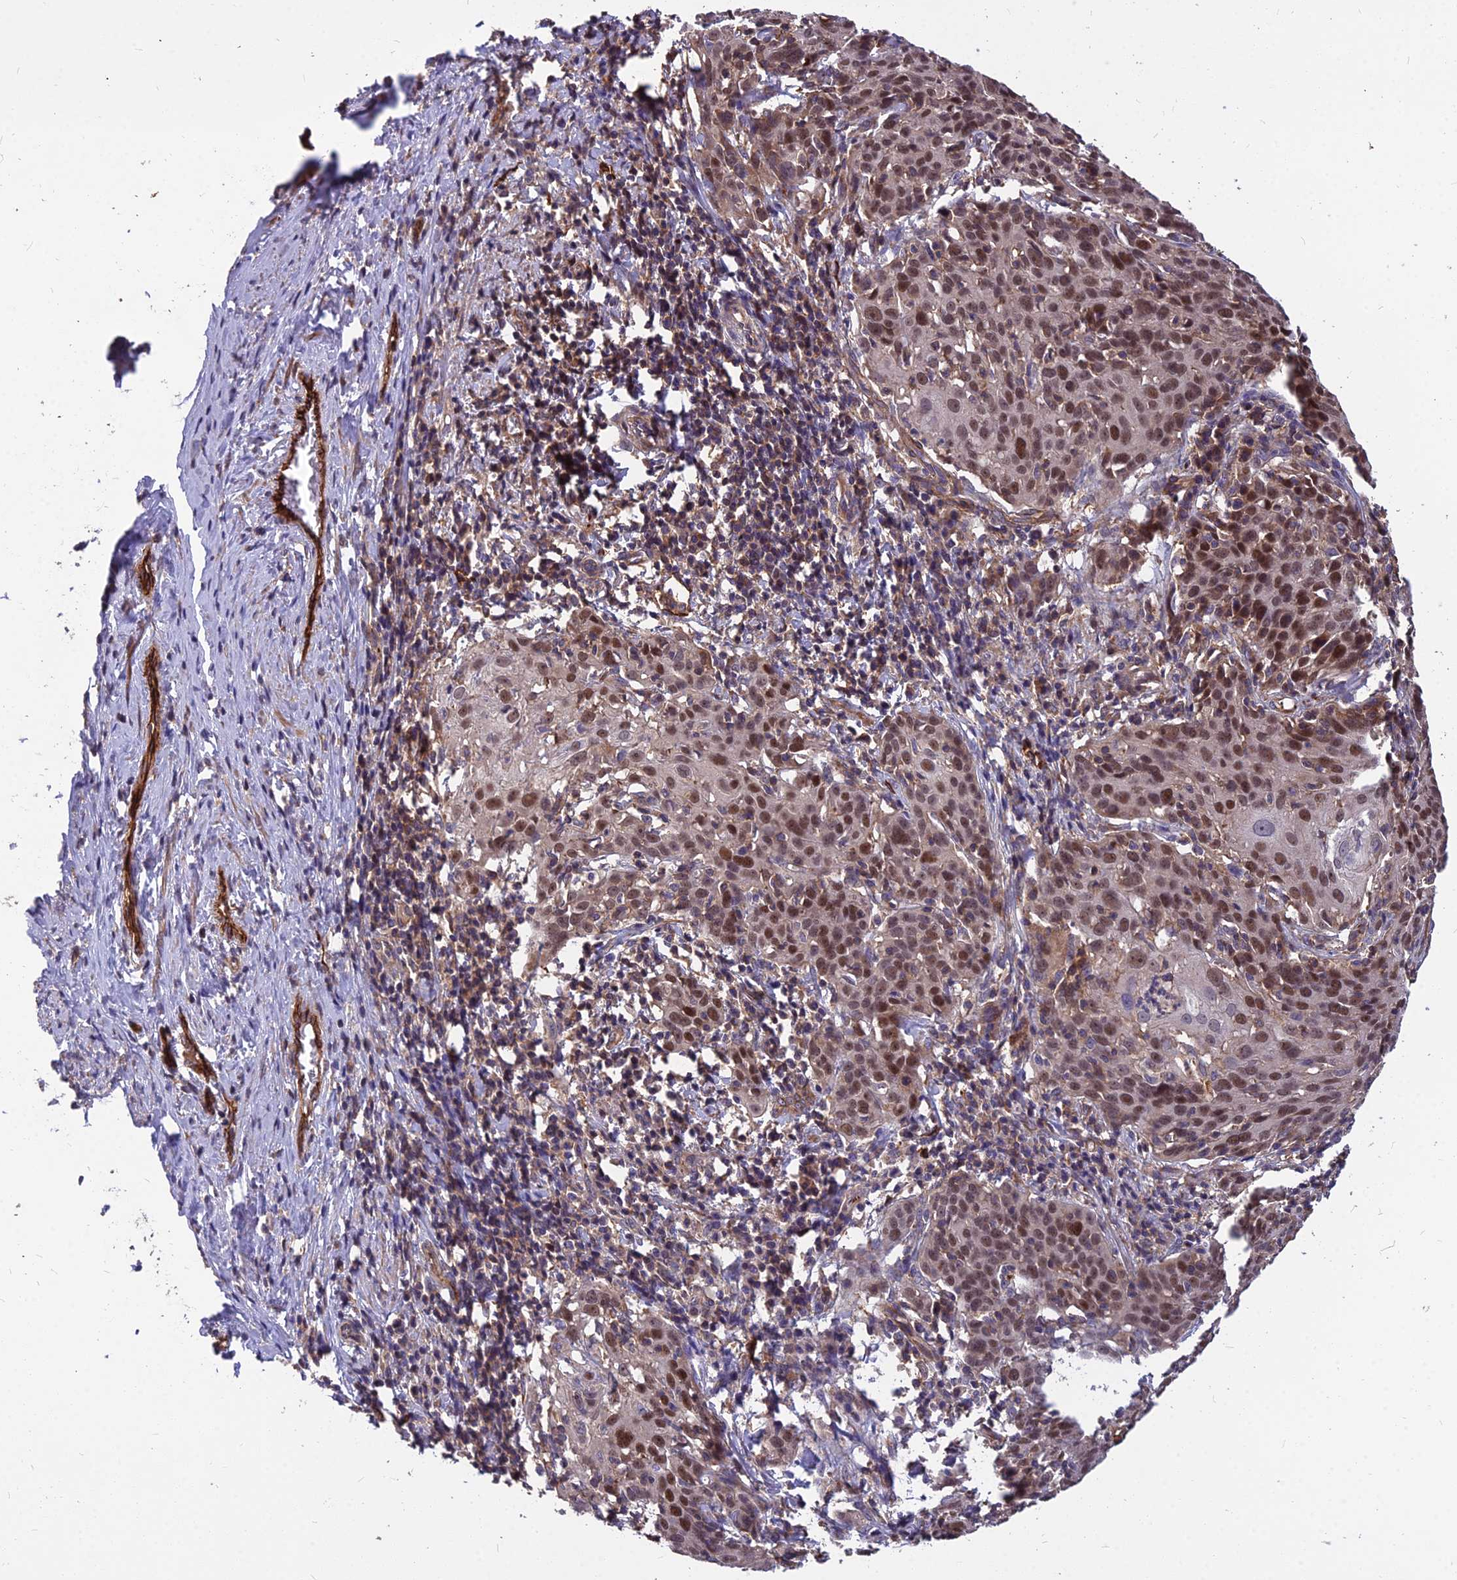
{"staining": {"intensity": "moderate", "quantity": ">75%", "location": "nuclear"}, "tissue": "cervical cancer", "cell_type": "Tumor cells", "image_type": "cancer", "snomed": [{"axis": "morphology", "description": "Squamous cell carcinoma, NOS"}, {"axis": "topography", "description": "Cervix"}], "caption": "IHC micrograph of neoplastic tissue: human cervical cancer stained using immunohistochemistry displays medium levels of moderate protein expression localized specifically in the nuclear of tumor cells, appearing as a nuclear brown color.", "gene": "TCEA3", "patient": {"sex": "female", "age": 50}}